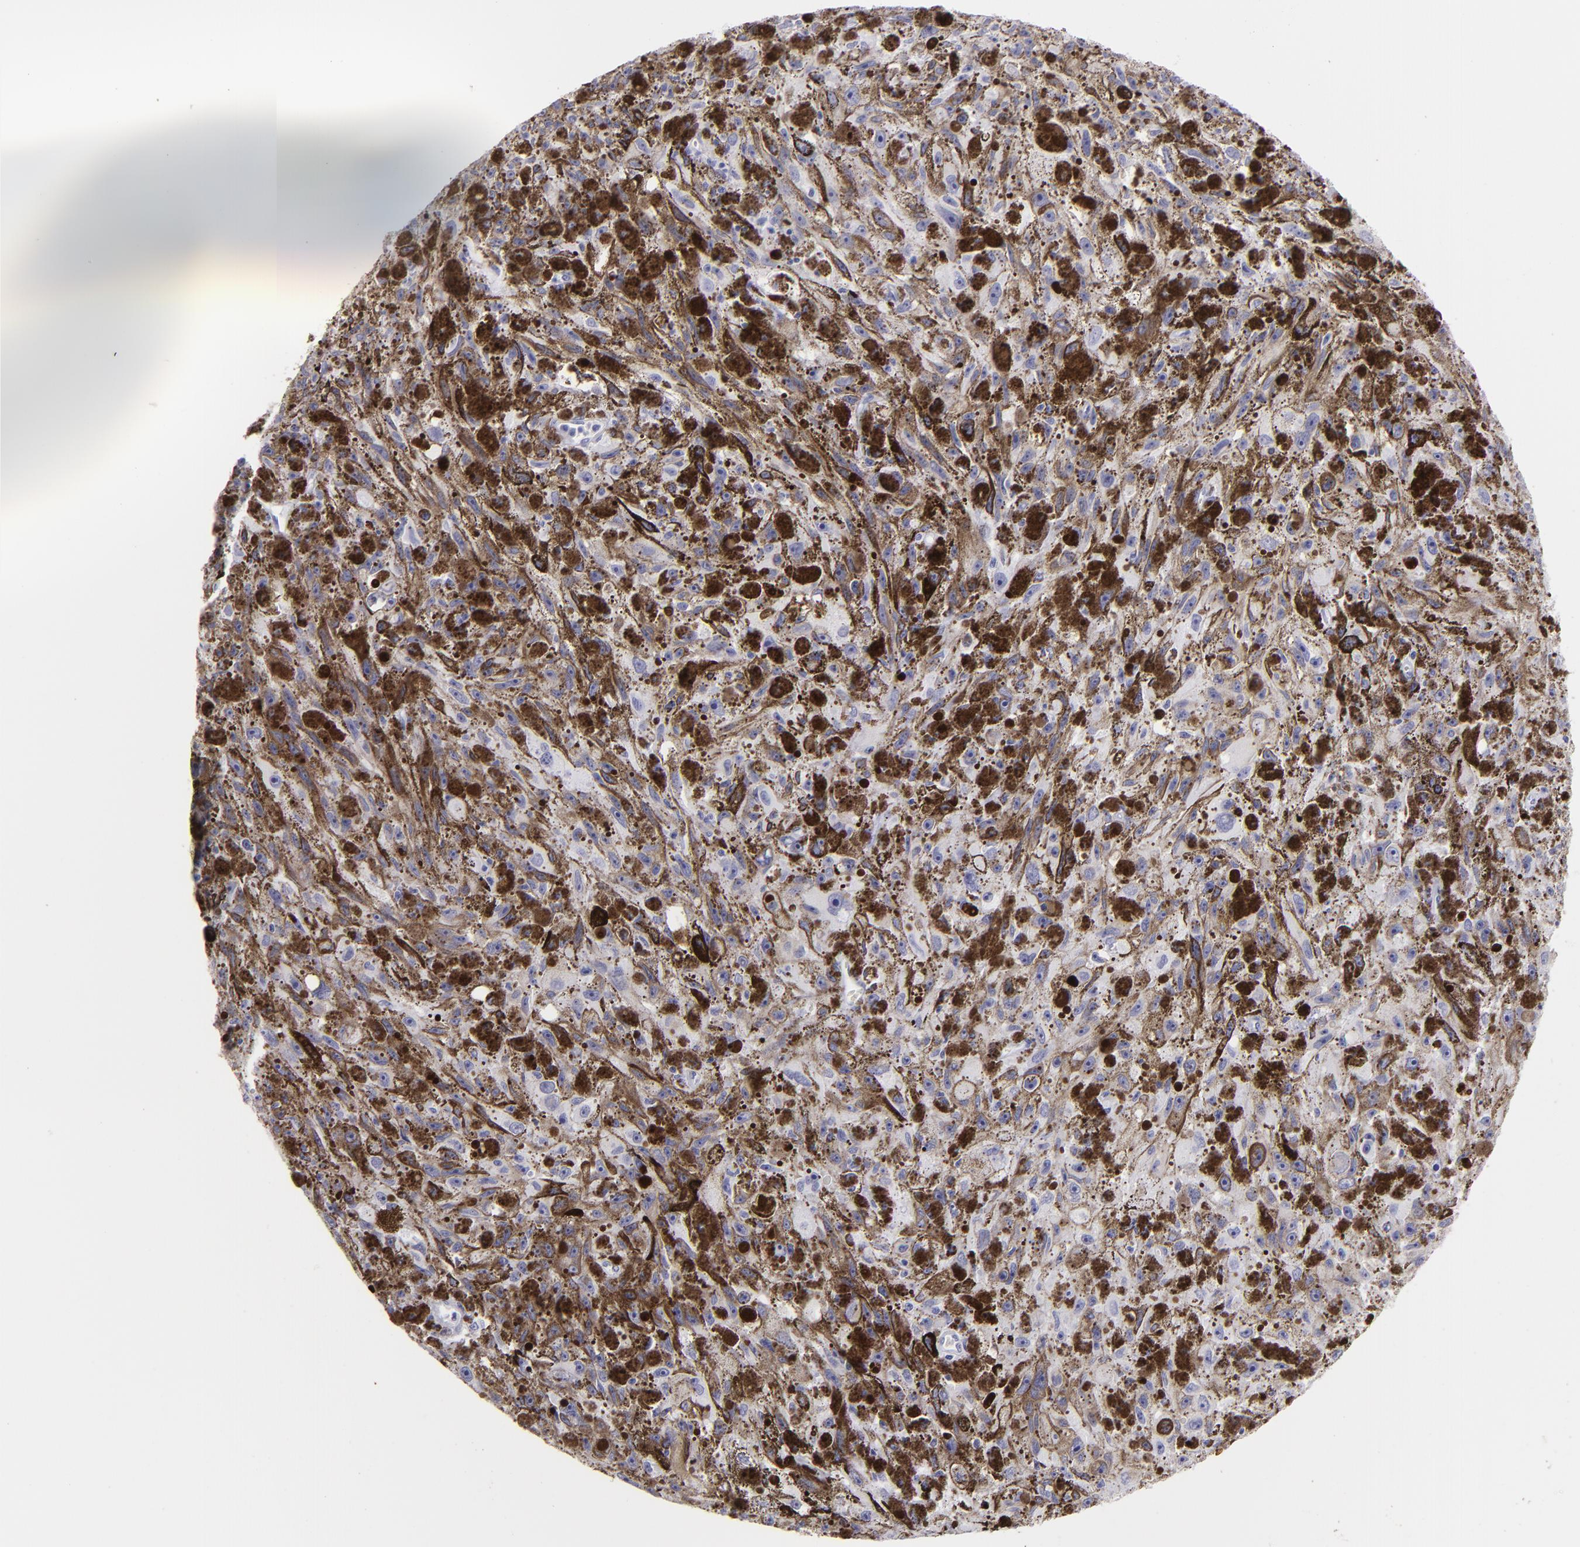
{"staining": {"intensity": "negative", "quantity": "none", "location": "none"}, "tissue": "melanoma", "cell_type": "Tumor cells", "image_type": "cancer", "snomed": [{"axis": "morphology", "description": "Malignant melanoma, NOS"}, {"axis": "topography", "description": "Skin"}], "caption": "Tumor cells show no significant positivity in melanoma.", "gene": "FLG", "patient": {"sex": "male", "age": 57}}